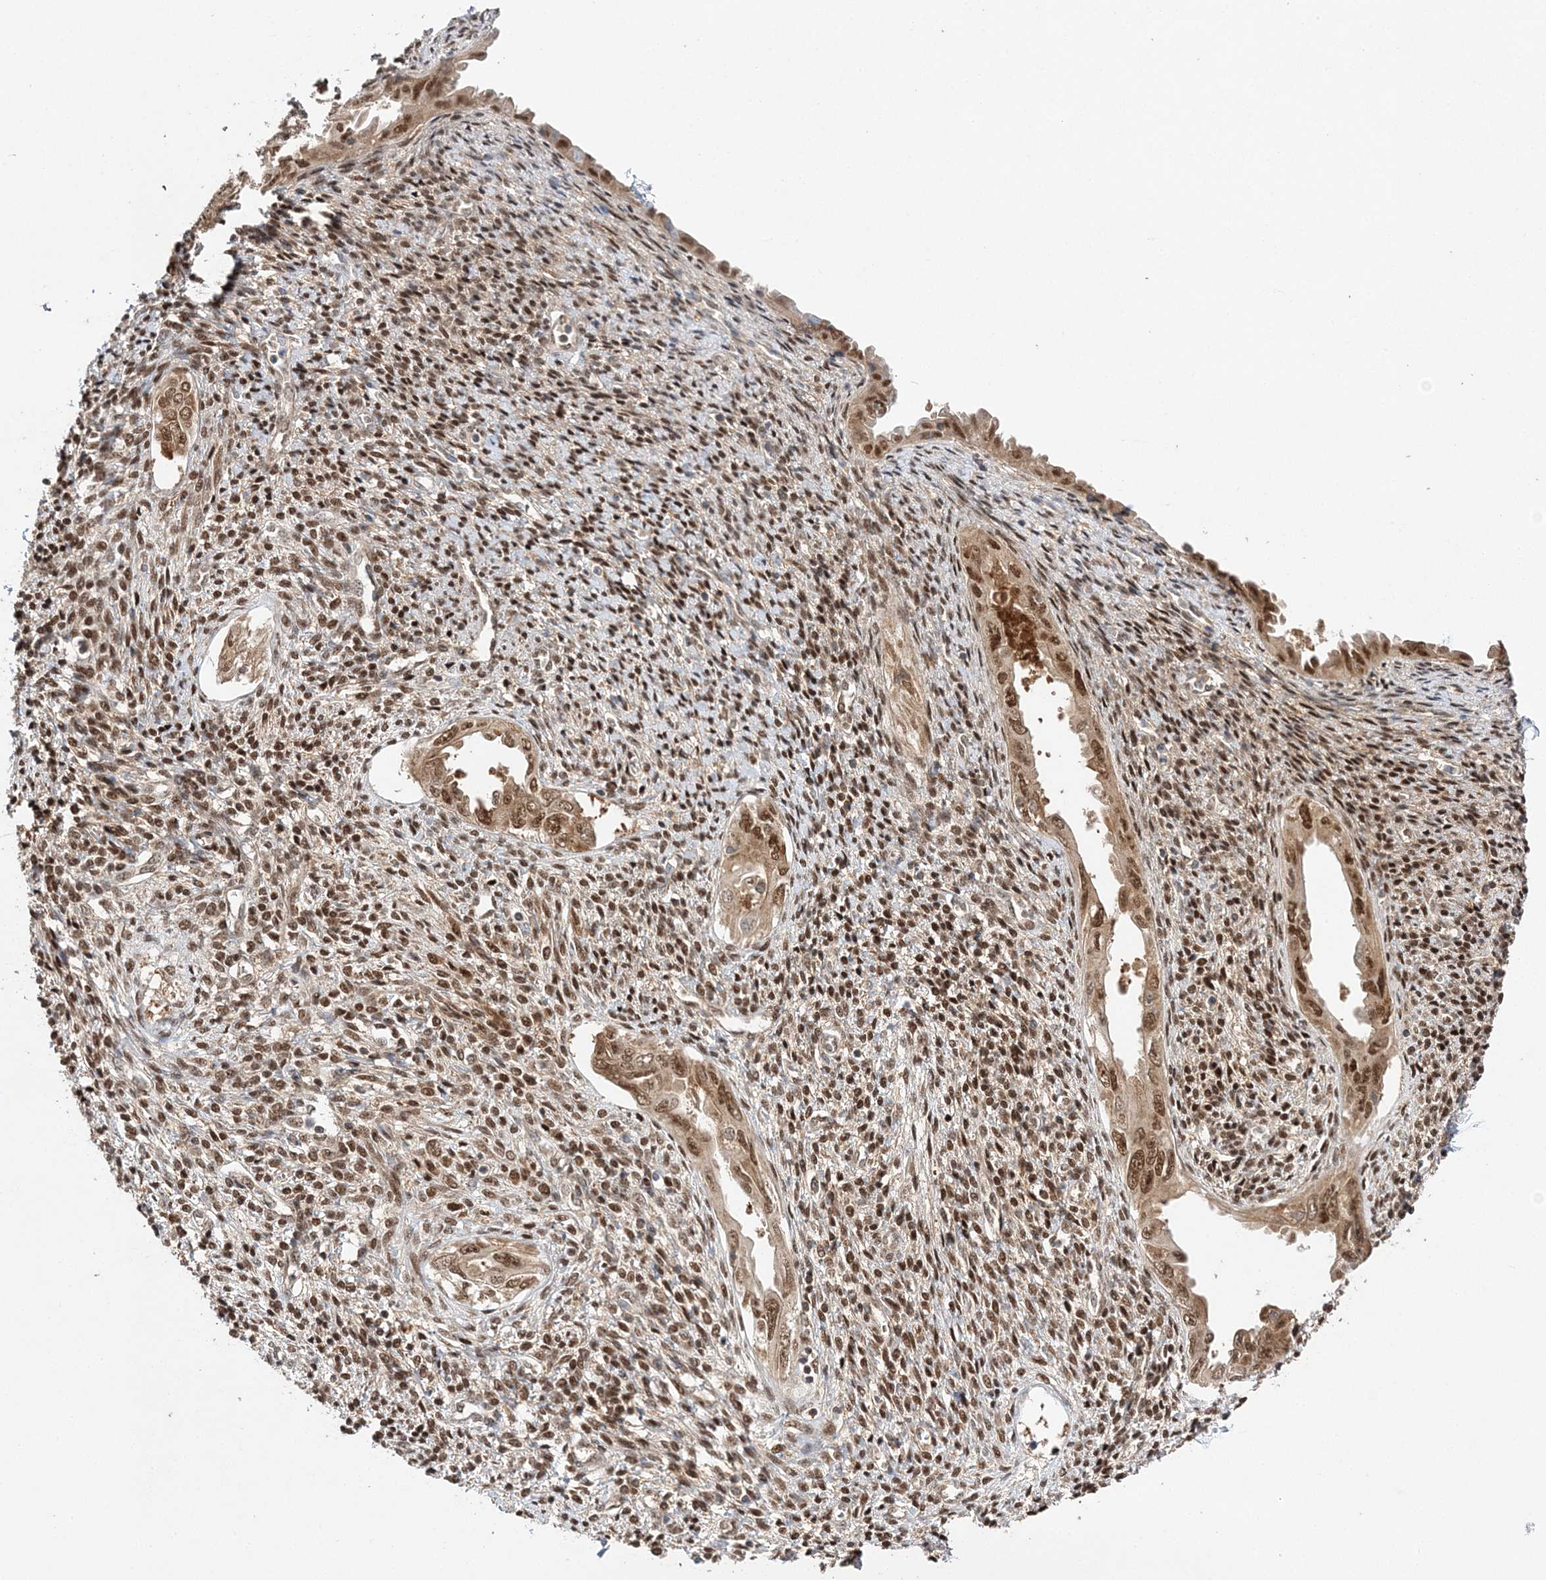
{"staining": {"intensity": "moderate", "quantity": "25%-75%", "location": "cytoplasmic/membranous"}, "tissue": "endometrium", "cell_type": "Cells in endometrial stroma", "image_type": "normal", "snomed": [{"axis": "morphology", "description": "Normal tissue, NOS"}, {"axis": "topography", "description": "Endometrium"}], "caption": "Moderate cytoplasmic/membranous positivity is appreciated in approximately 25%-75% of cells in endometrial stroma in benign endometrium.", "gene": "NIF3L1", "patient": {"sex": "female", "age": 66}}